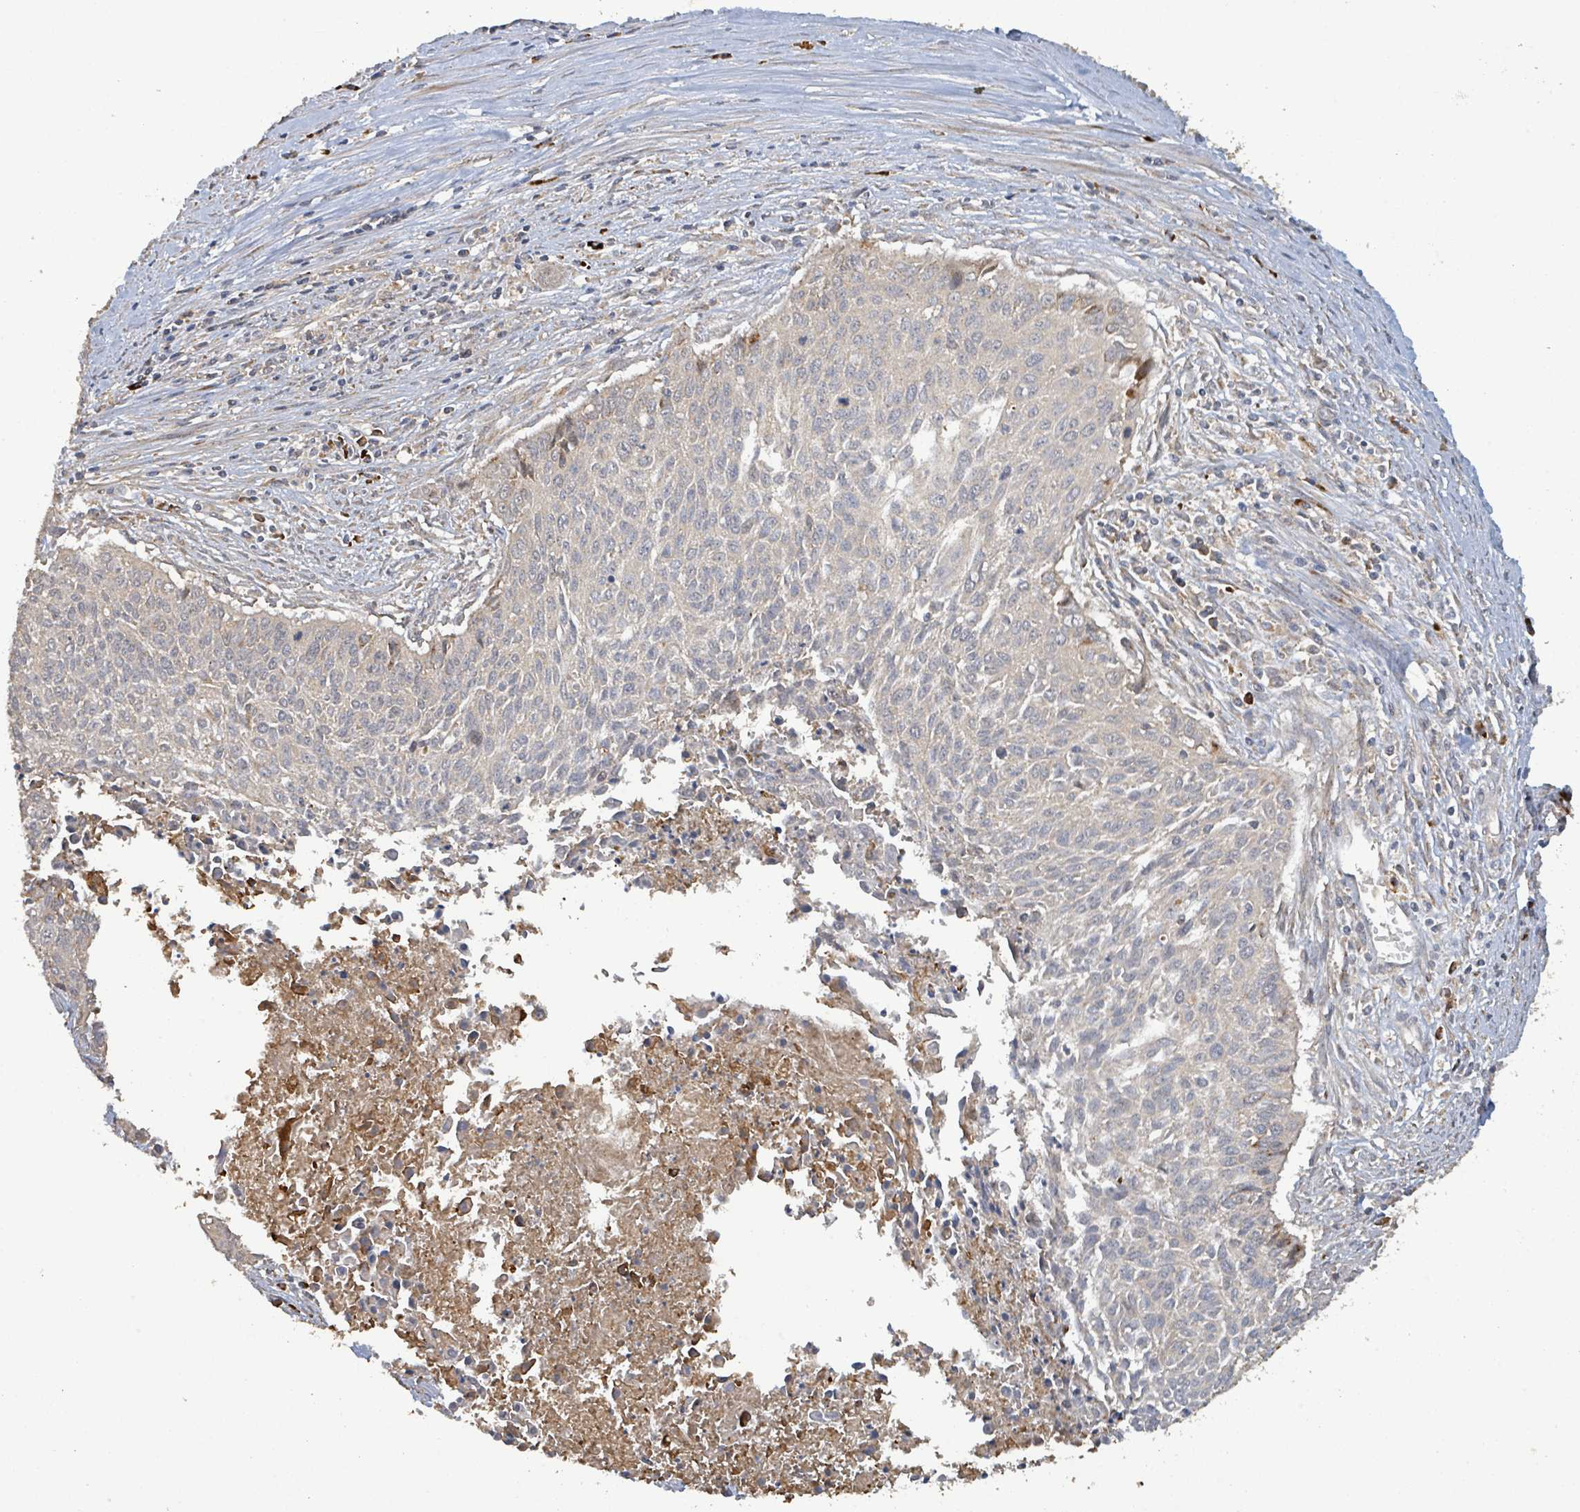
{"staining": {"intensity": "negative", "quantity": "none", "location": "none"}, "tissue": "cervical cancer", "cell_type": "Tumor cells", "image_type": "cancer", "snomed": [{"axis": "morphology", "description": "Squamous cell carcinoma, NOS"}, {"axis": "topography", "description": "Cervix"}], "caption": "Micrograph shows no significant protein positivity in tumor cells of cervical cancer.", "gene": "STARD4", "patient": {"sex": "female", "age": 55}}